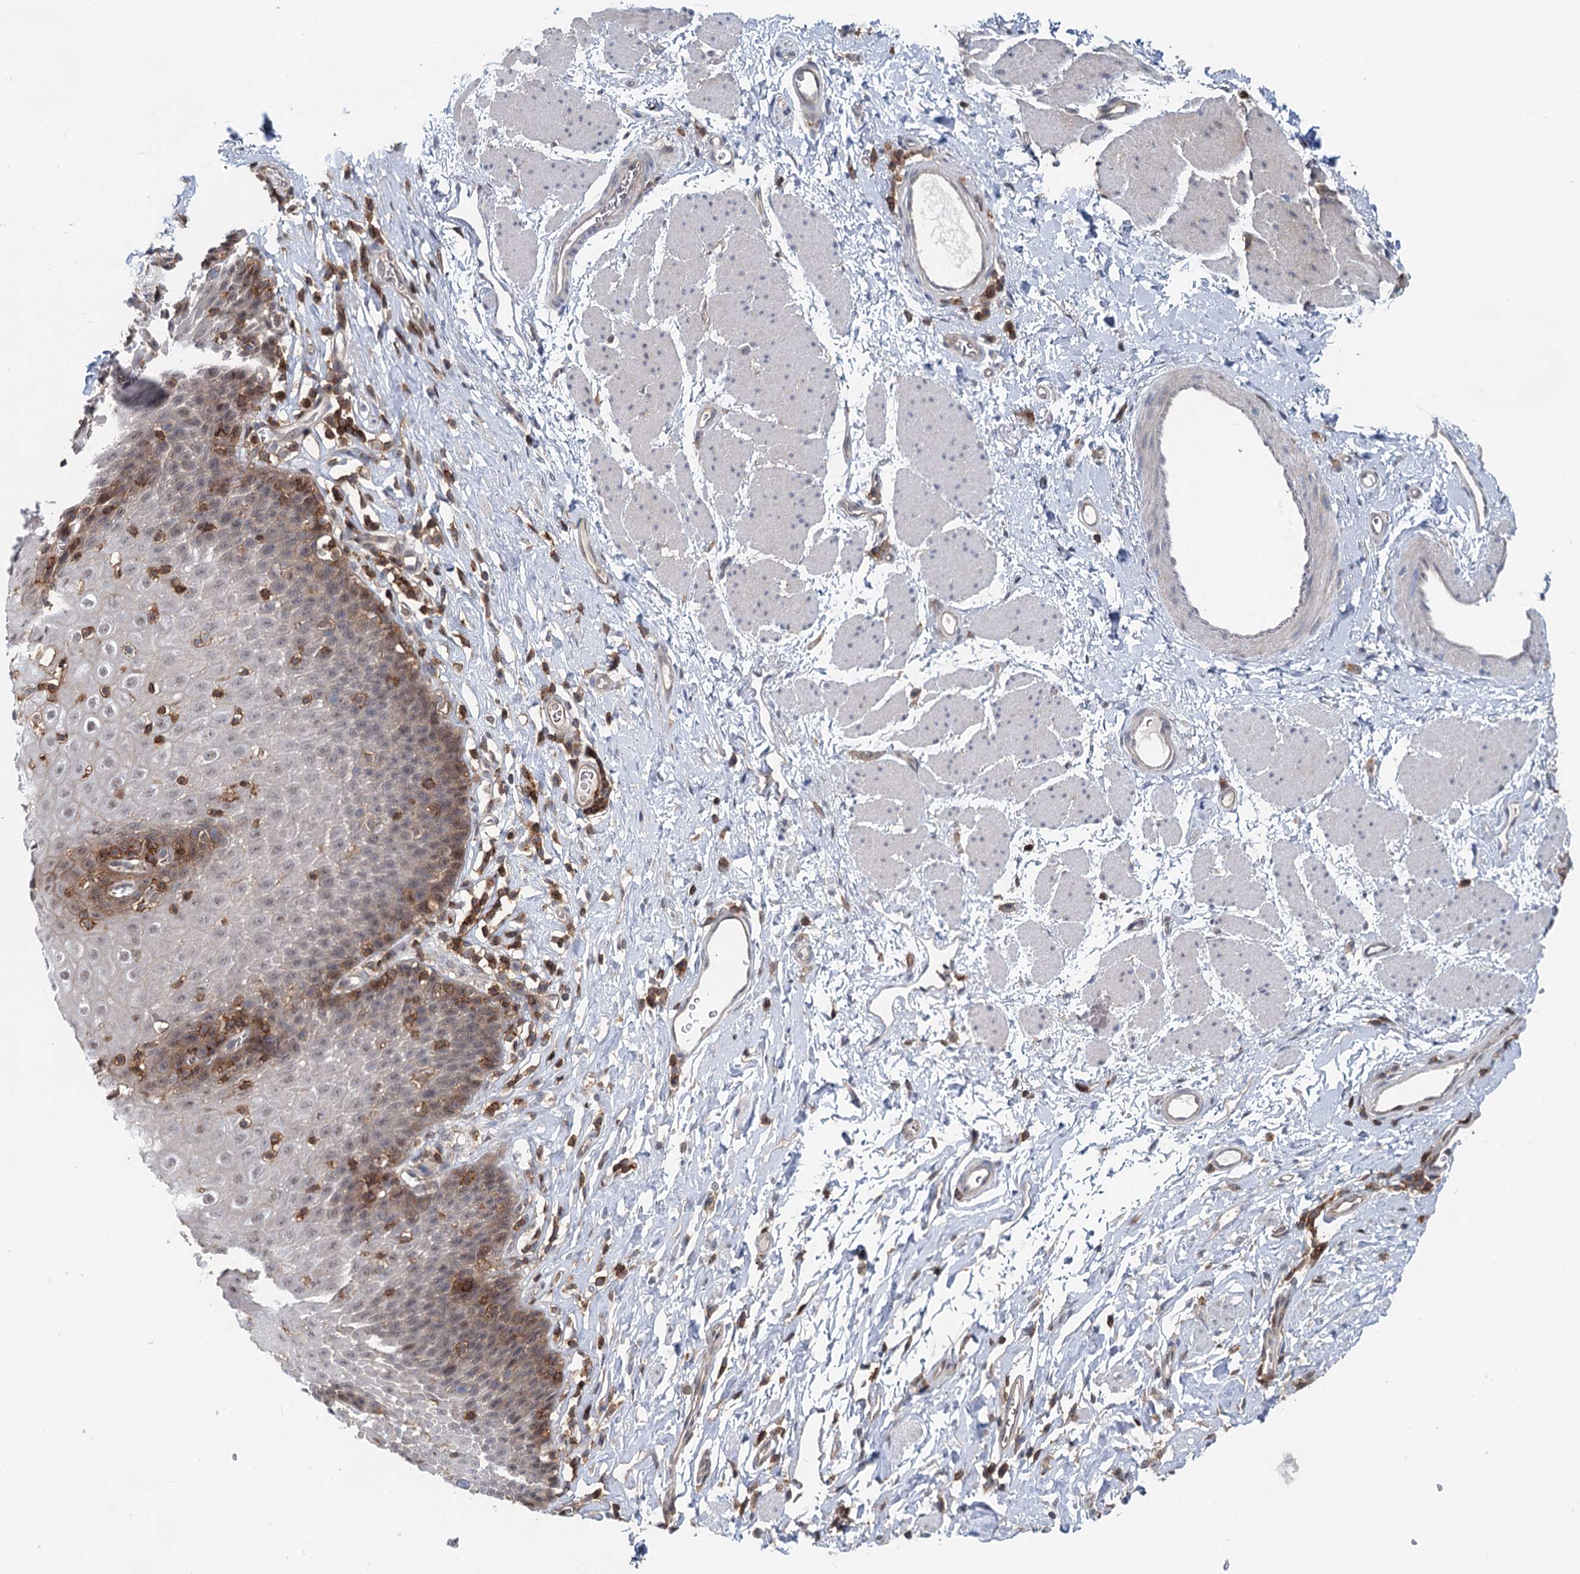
{"staining": {"intensity": "moderate", "quantity": "<25%", "location": "cytoplasmic/membranous,nuclear"}, "tissue": "esophagus", "cell_type": "Squamous epithelial cells", "image_type": "normal", "snomed": [{"axis": "morphology", "description": "Normal tissue, NOS"}, {"axis": "topography", "description": "Esophagus"}], "caption": "A brown stain highlights moderate cytoplasmic/membranous,nuclear positivity of a protein in squamous epithelial cells of unremarkable human esophagus. Ihc stains the protein in brown and the nuclei are stained blue.", "gene": "CDC42SE2", "patient": {"sex": "female", "age": 61}}